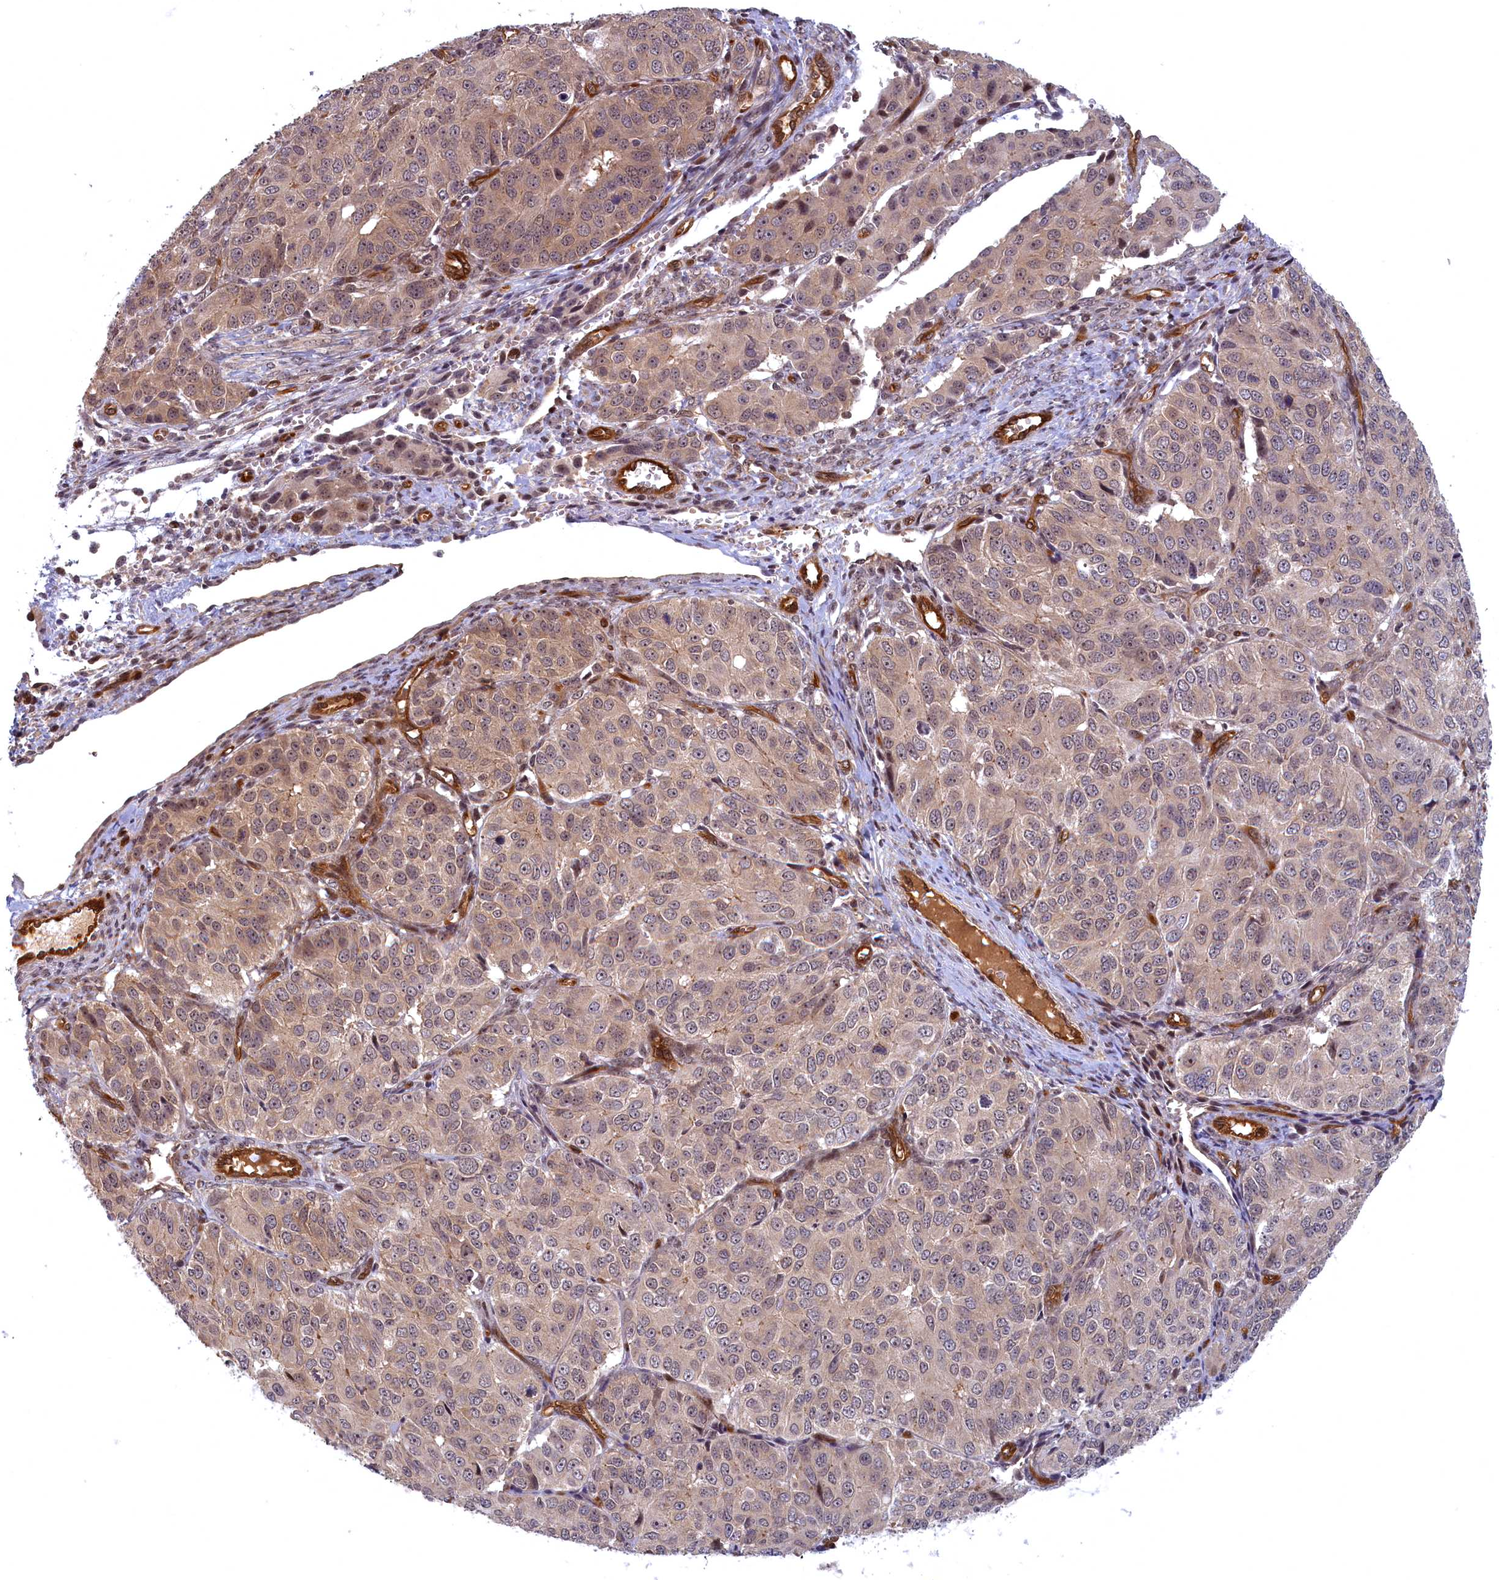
{"staining": {"intensity": "weak", "quantity": ">75%", "location": "cytoplasmic/membranous,nuclear"}, "tissue": "ovarian cancer", "cell_type": "Tumor cells", "image_type": "cancer", "snomed": [{"axis": "morphology", "description": "Carcinoma, endometroid"}, {"axis": "topography", "description": "Ovary"}], "caption": "Weak cytoplasmic/membranous and nuclear expression is identified in about >75% of tumor cells in ovarian cancer.", "gene": "SNRK", "patient": {"sex": "female", "age": 51}}